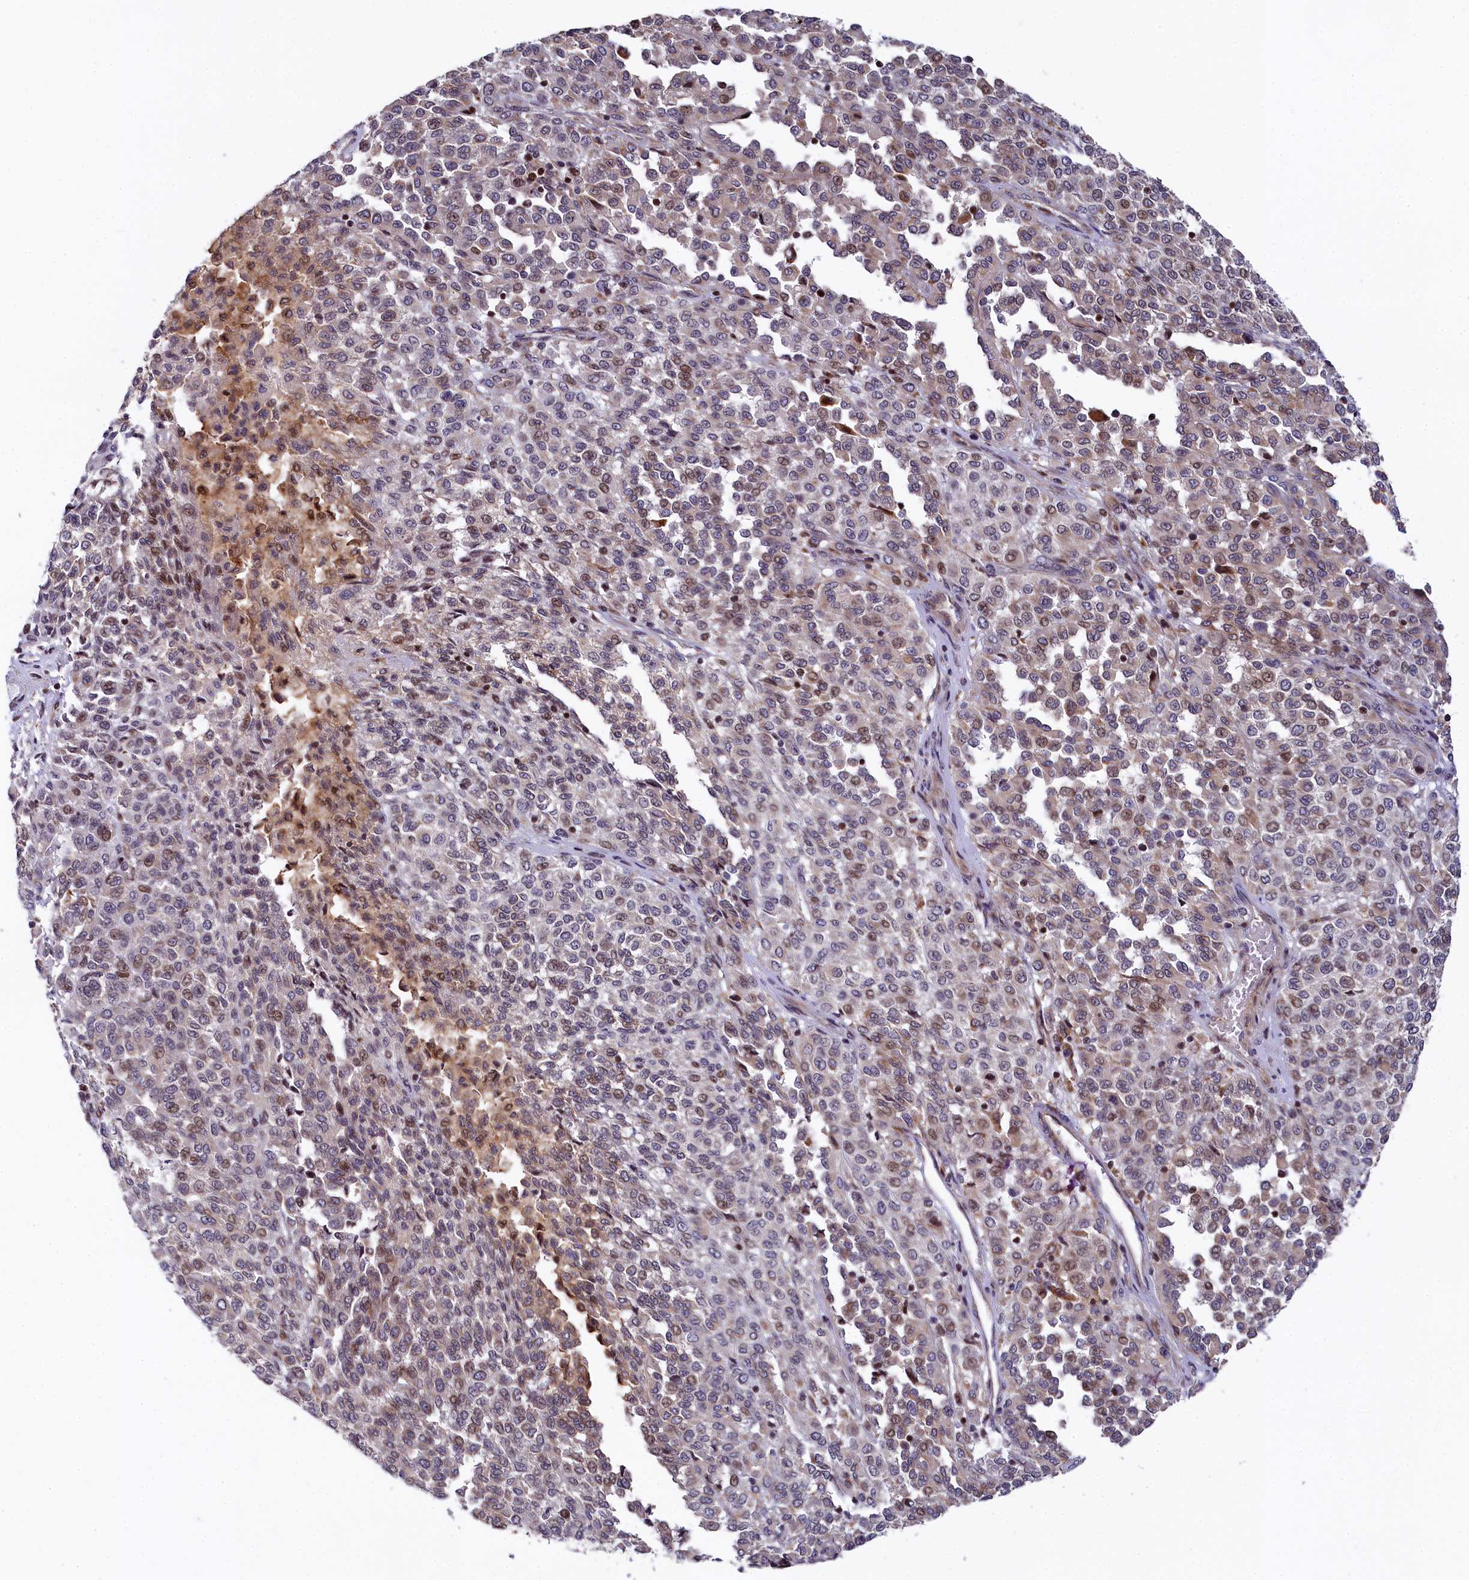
{"staining": {"intensity": "weak", "quantity": ">75%", "location": "nuclear"}, "tissue": "melanoma", "cell_type": "Tumor cells", "image_type": "cancer", "snomed": [{"axis": "morphology", "description": "Malignant melanoma, Metastatic site"}, {"axis": "topography", "description": "Pancreas"}], "caption": "A brown stain labels weak nuclear staining of a protein in melanoma tumor cells.", "gene": "TGDS", "patient": {"sex": "female", "age": 30}}